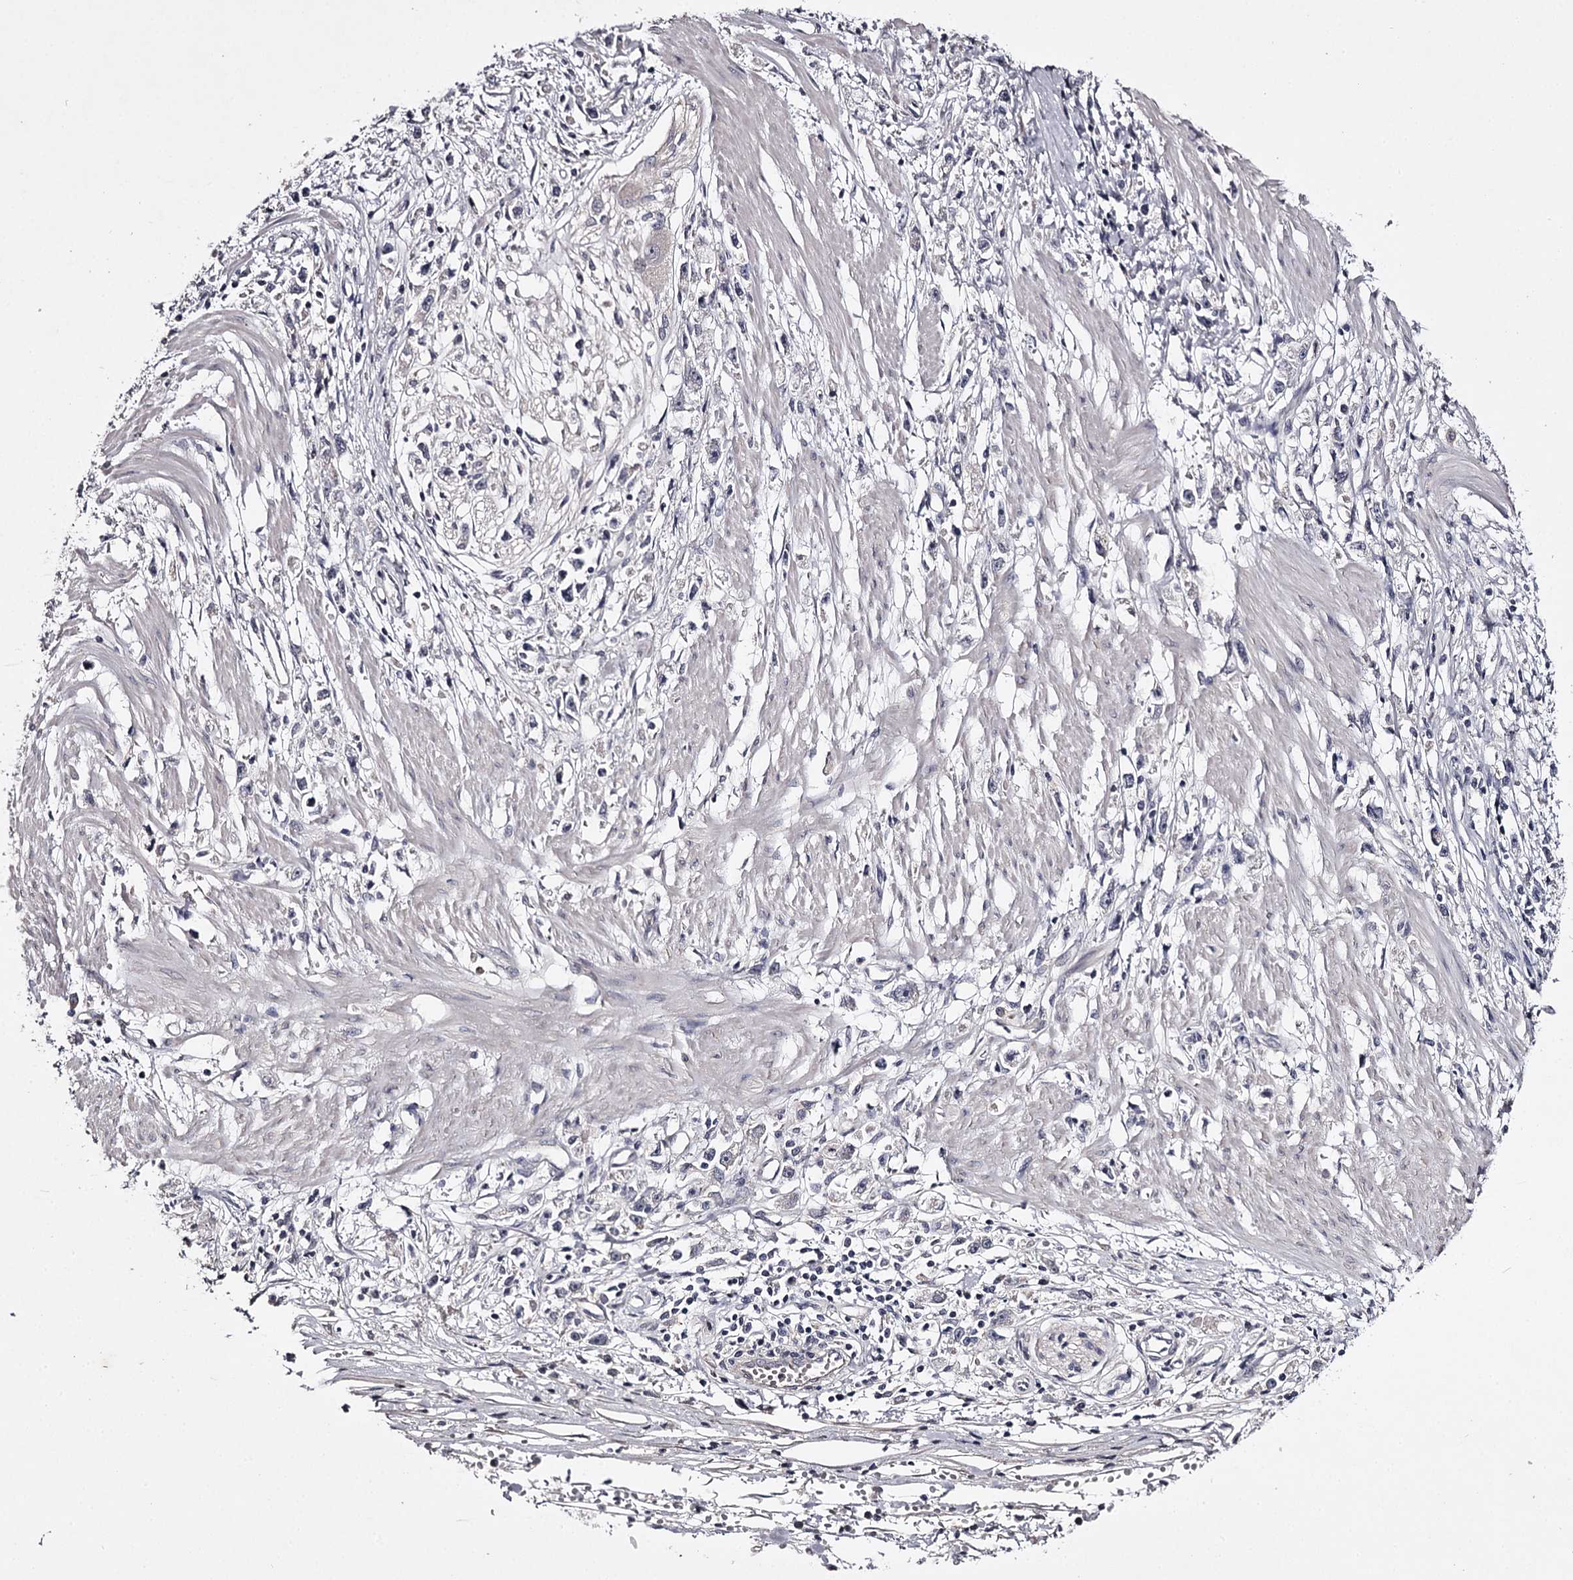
{"staining": {"intensity": "negative", "quantity": "none", "location": "none"}, "tissue": "stomach cancer", "cell_type": "Tumor cells", "image_type": "cancer", "snomed": [{"axis": "morphology", "description": "Adenocarcinoma, NOS"}, {"axis": "topography", "description": "Stomach"}], "caption": "Immunohistochemistry image of stomach cancer stained for a protein (brown), which displays no staining in tumor cells. (DAB IHC visualized using brightfield microscopy, high magnification).", "gene": "PRM2", "patient": {"sex": "female", "age": 59}}